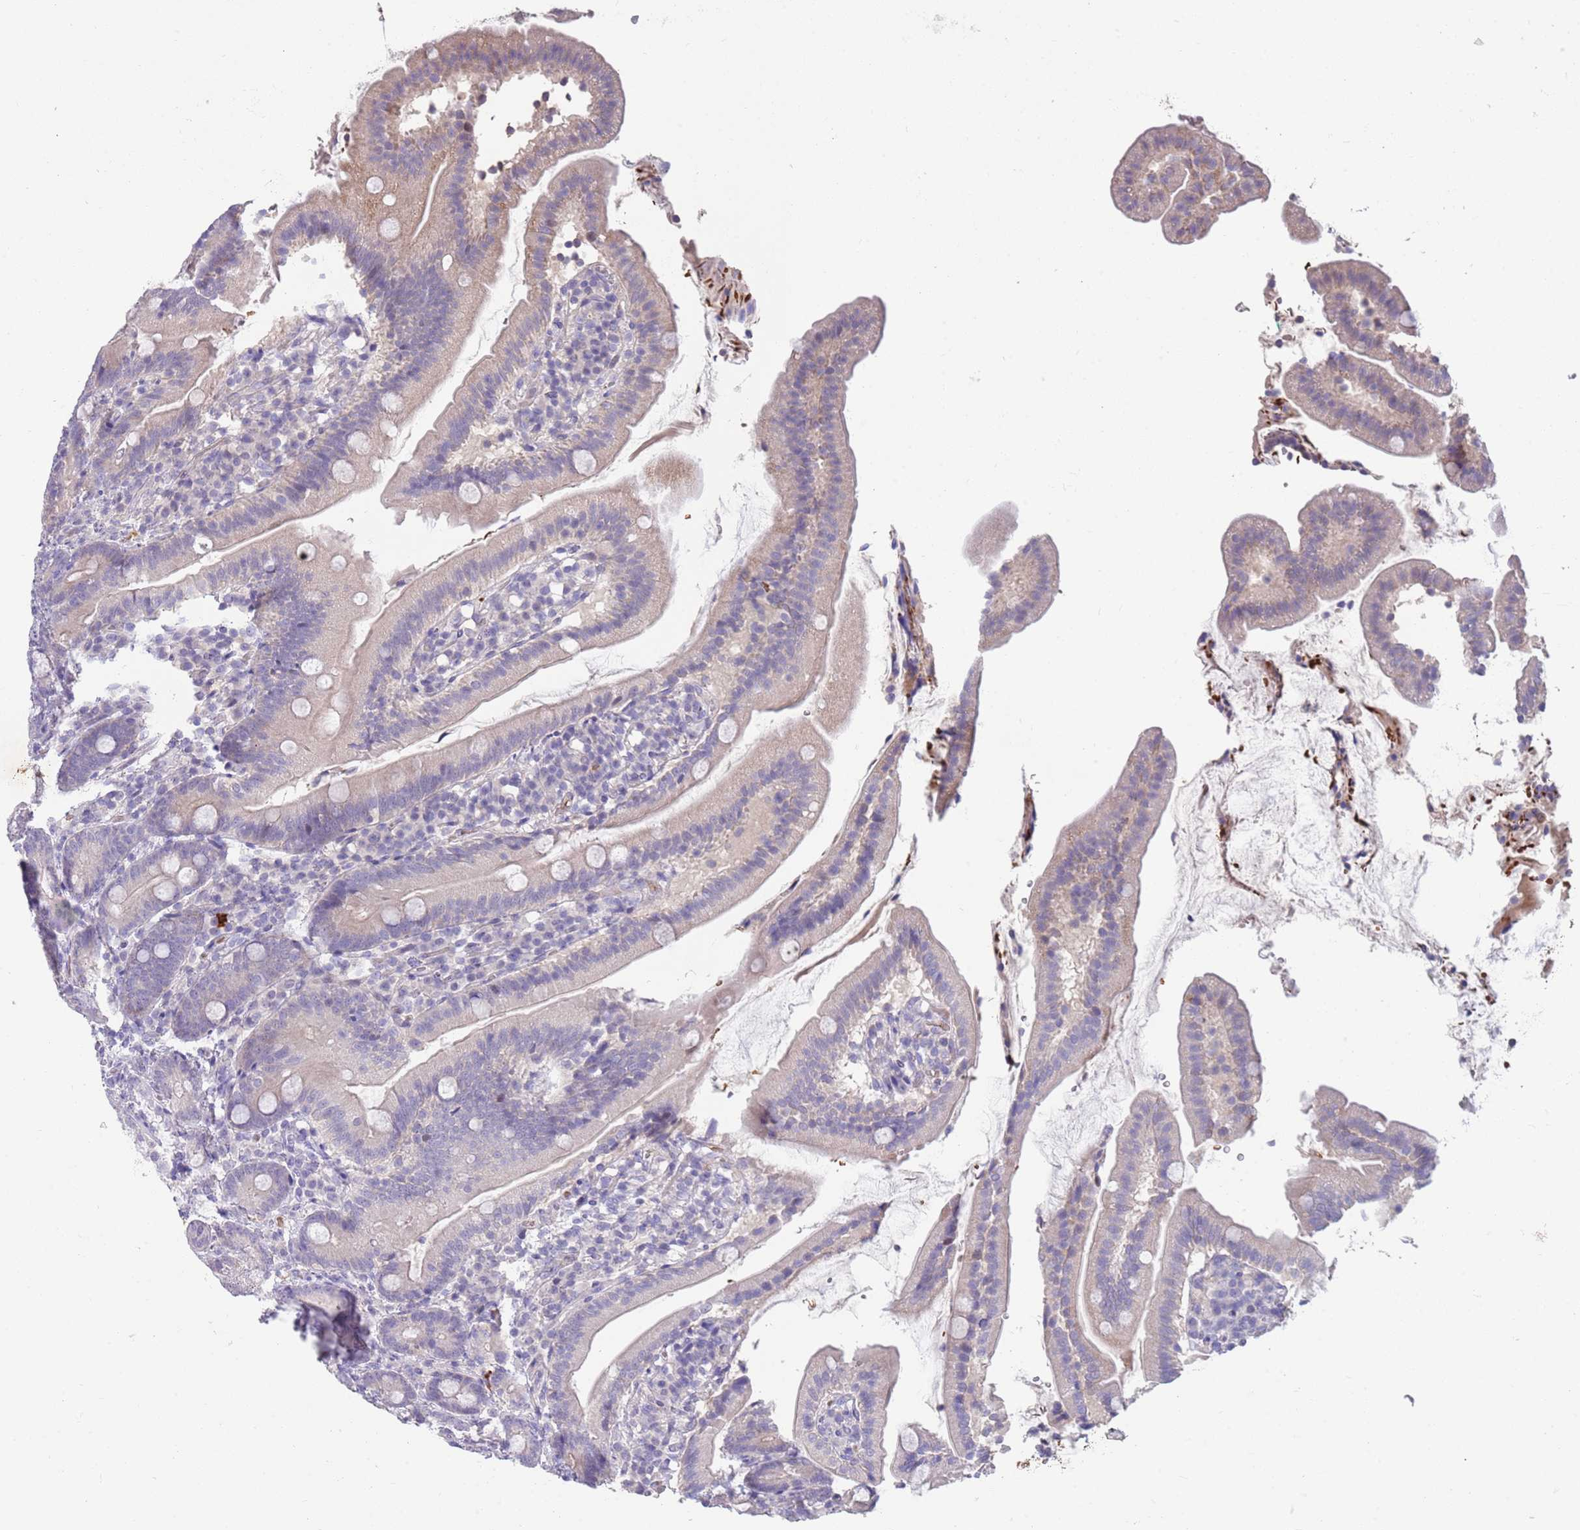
{"staining": {"intensity": "weak", "quantity": "<25%", "location": "cytoplasmic/membranous"}, "tissue": "duodenum", "cell_type": "Glandular cells", "image_type": "normal", "snomed": [{"axis": "morphology", "description": "Normal tissue, NOS"}, {"axis": "topography", "description": "Duodenum"}], "caption": "DAB (3,3'-diaminobenzidine) immunohistochemical staining of benign duodenum exhibits no significant expression in glandular cells. Nuclei are stained in blue.", "gene": "ZNF14", "patient": {"sex": "female", "age": 67}}